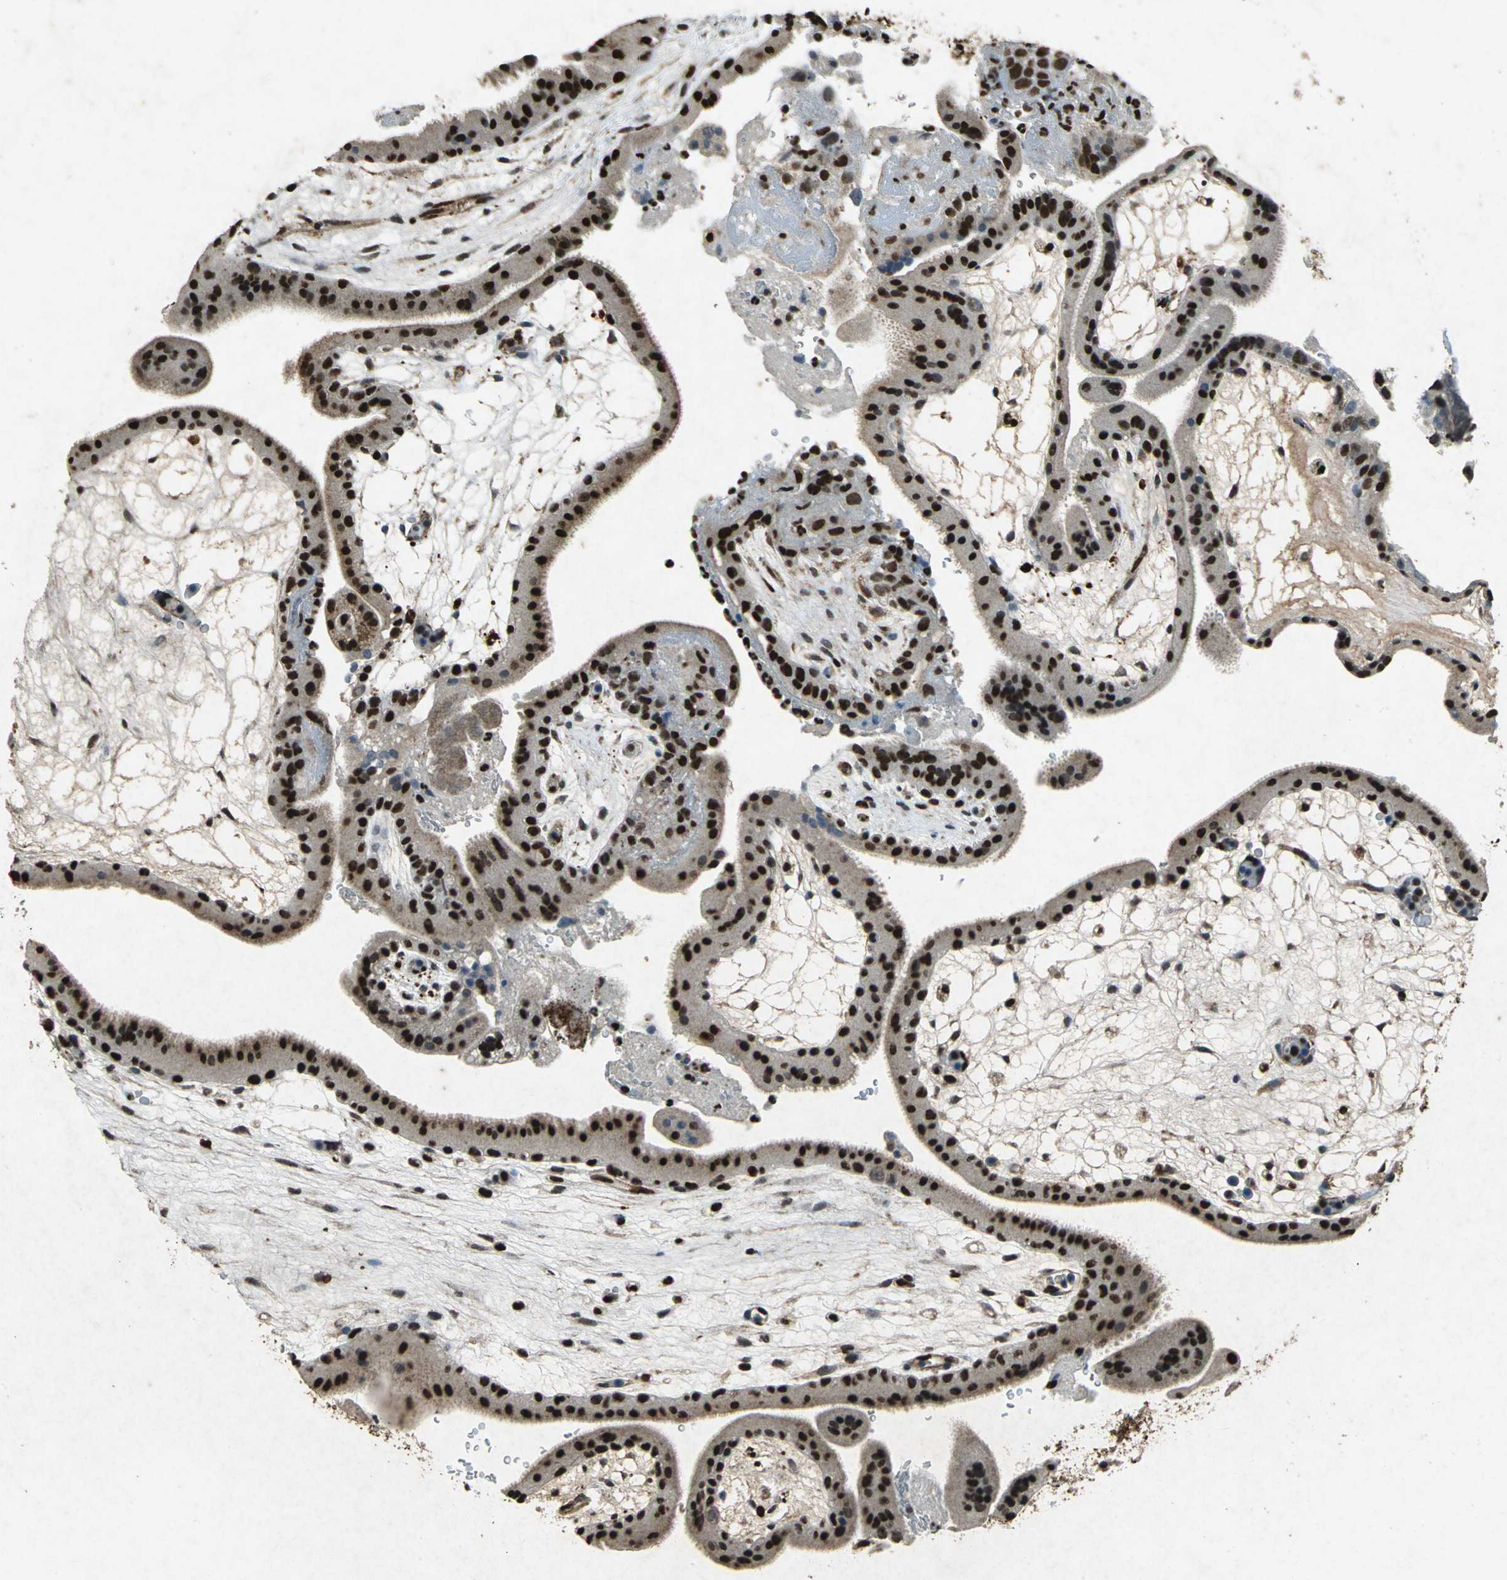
{"staining": {"intensity": "strong", "quantity": ">75%", "location": "nuclear"}, "tissue": "placenta", "cell_type": "Decidual cells", "image_type": "normal", "snomed": [{"axis": "morphology", "description": "Normal tissue, NOS"}, {"axis": "topography", "description": "Placenta"}], "caption": "Immunohistochemistry (DAB) staining of normal human placenta exhibits strong nuclear protein staining in approximately >75% of decidual cells. Ihc stains the protein in brown and the nuclei are stained blue.", "gene": "ANP32A", "patient": {"sex": "female", "age": 19}}